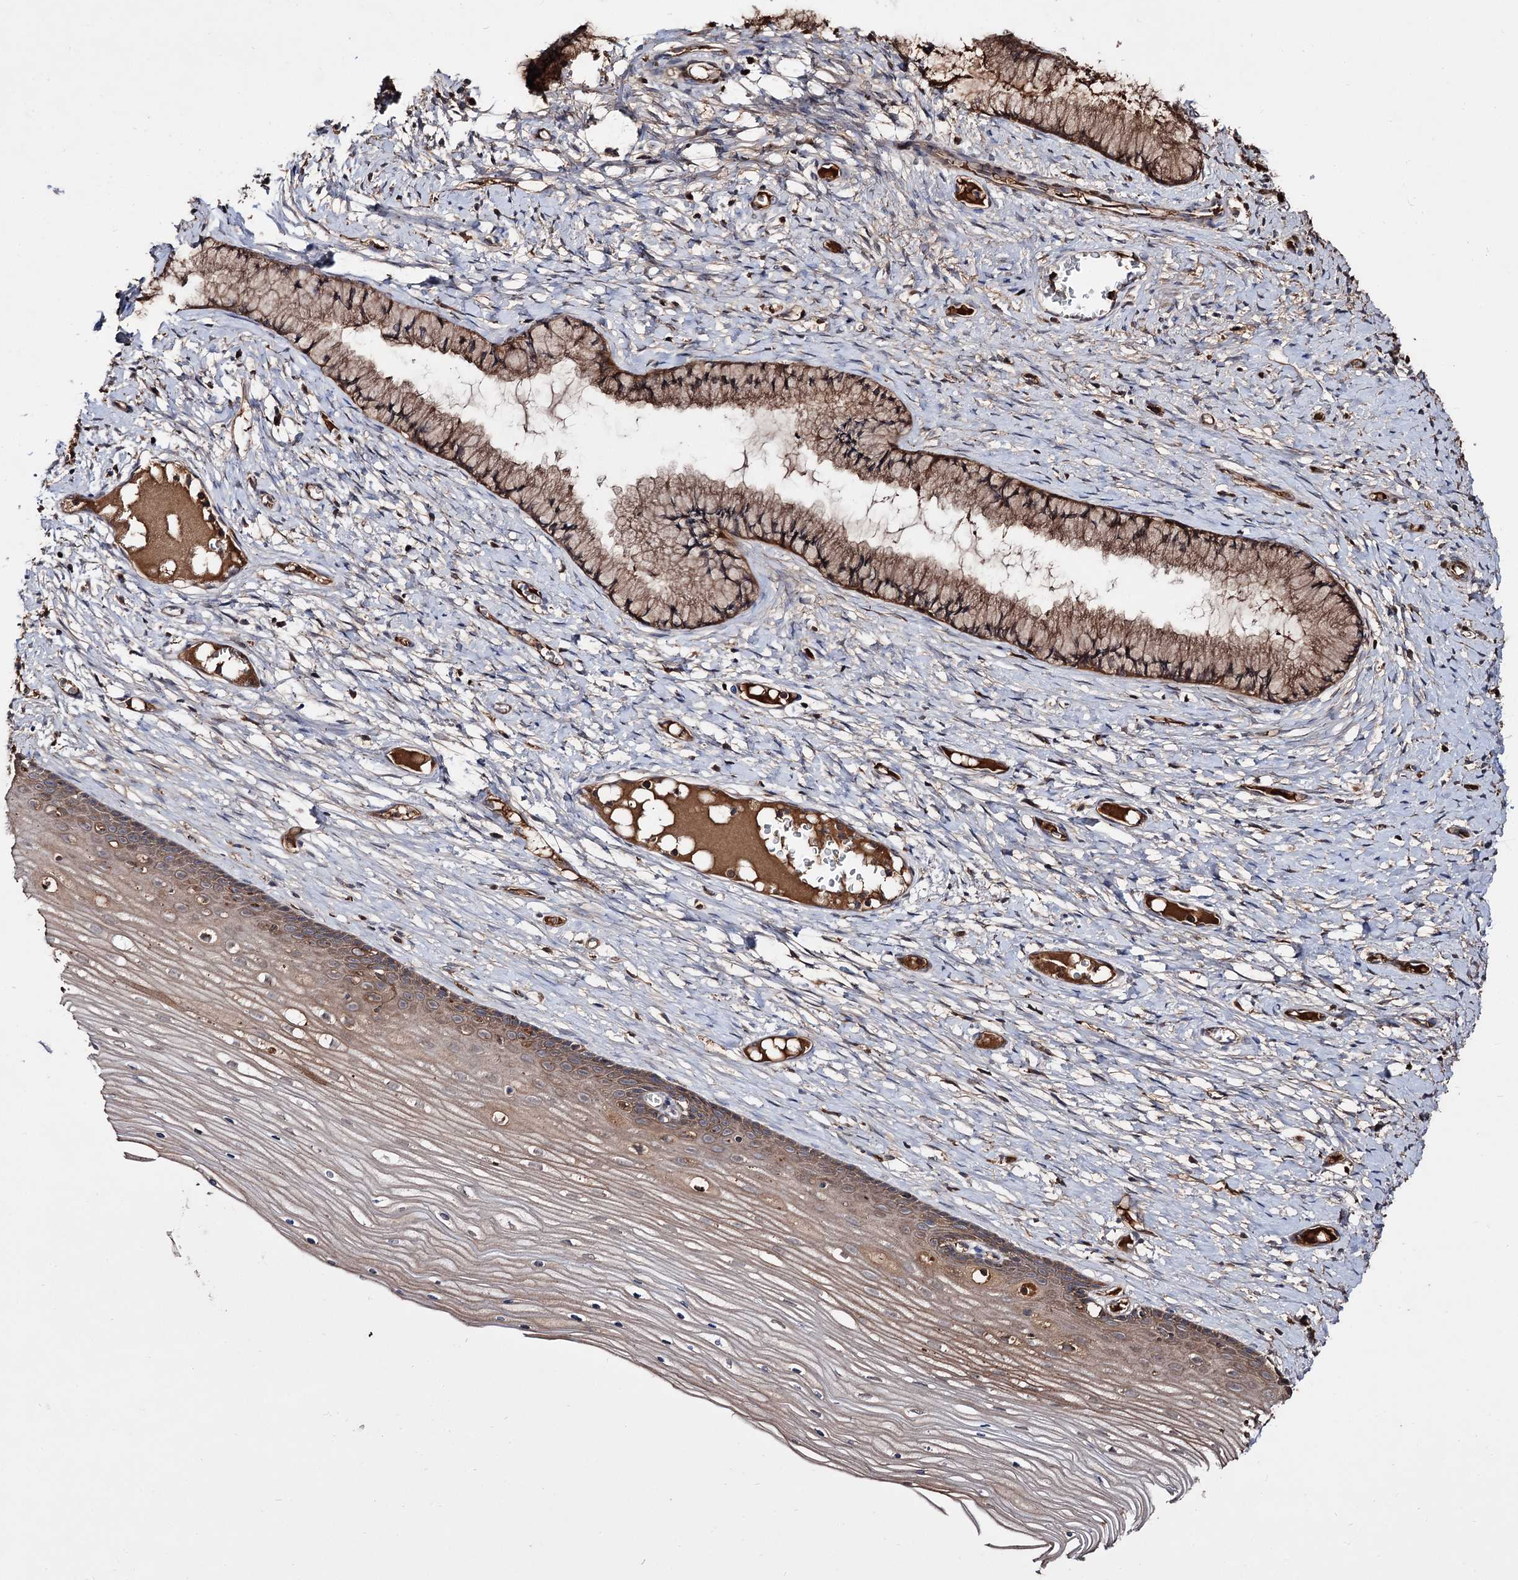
{"staining": {"intensity": "moderate", "quantity": ">75%", "location": "cytoplasmic/membranous"}, "tissue": "cervix", "cell_type": "Glandular cells", "image_type": "normal", "snomed": [{"axis": "morphology", "description": "Normal tissue, NOS"}, {"axis": "topography", "description": "Cervix"}], "caption": "About >75% of glandular cells in normal cervix show moderate cytoplasmic/membranous protein staining as visualized by brown immunohistochemical staining.", "gene": "ARFIP2", "patient": {"sex": "female", "age": 42}}